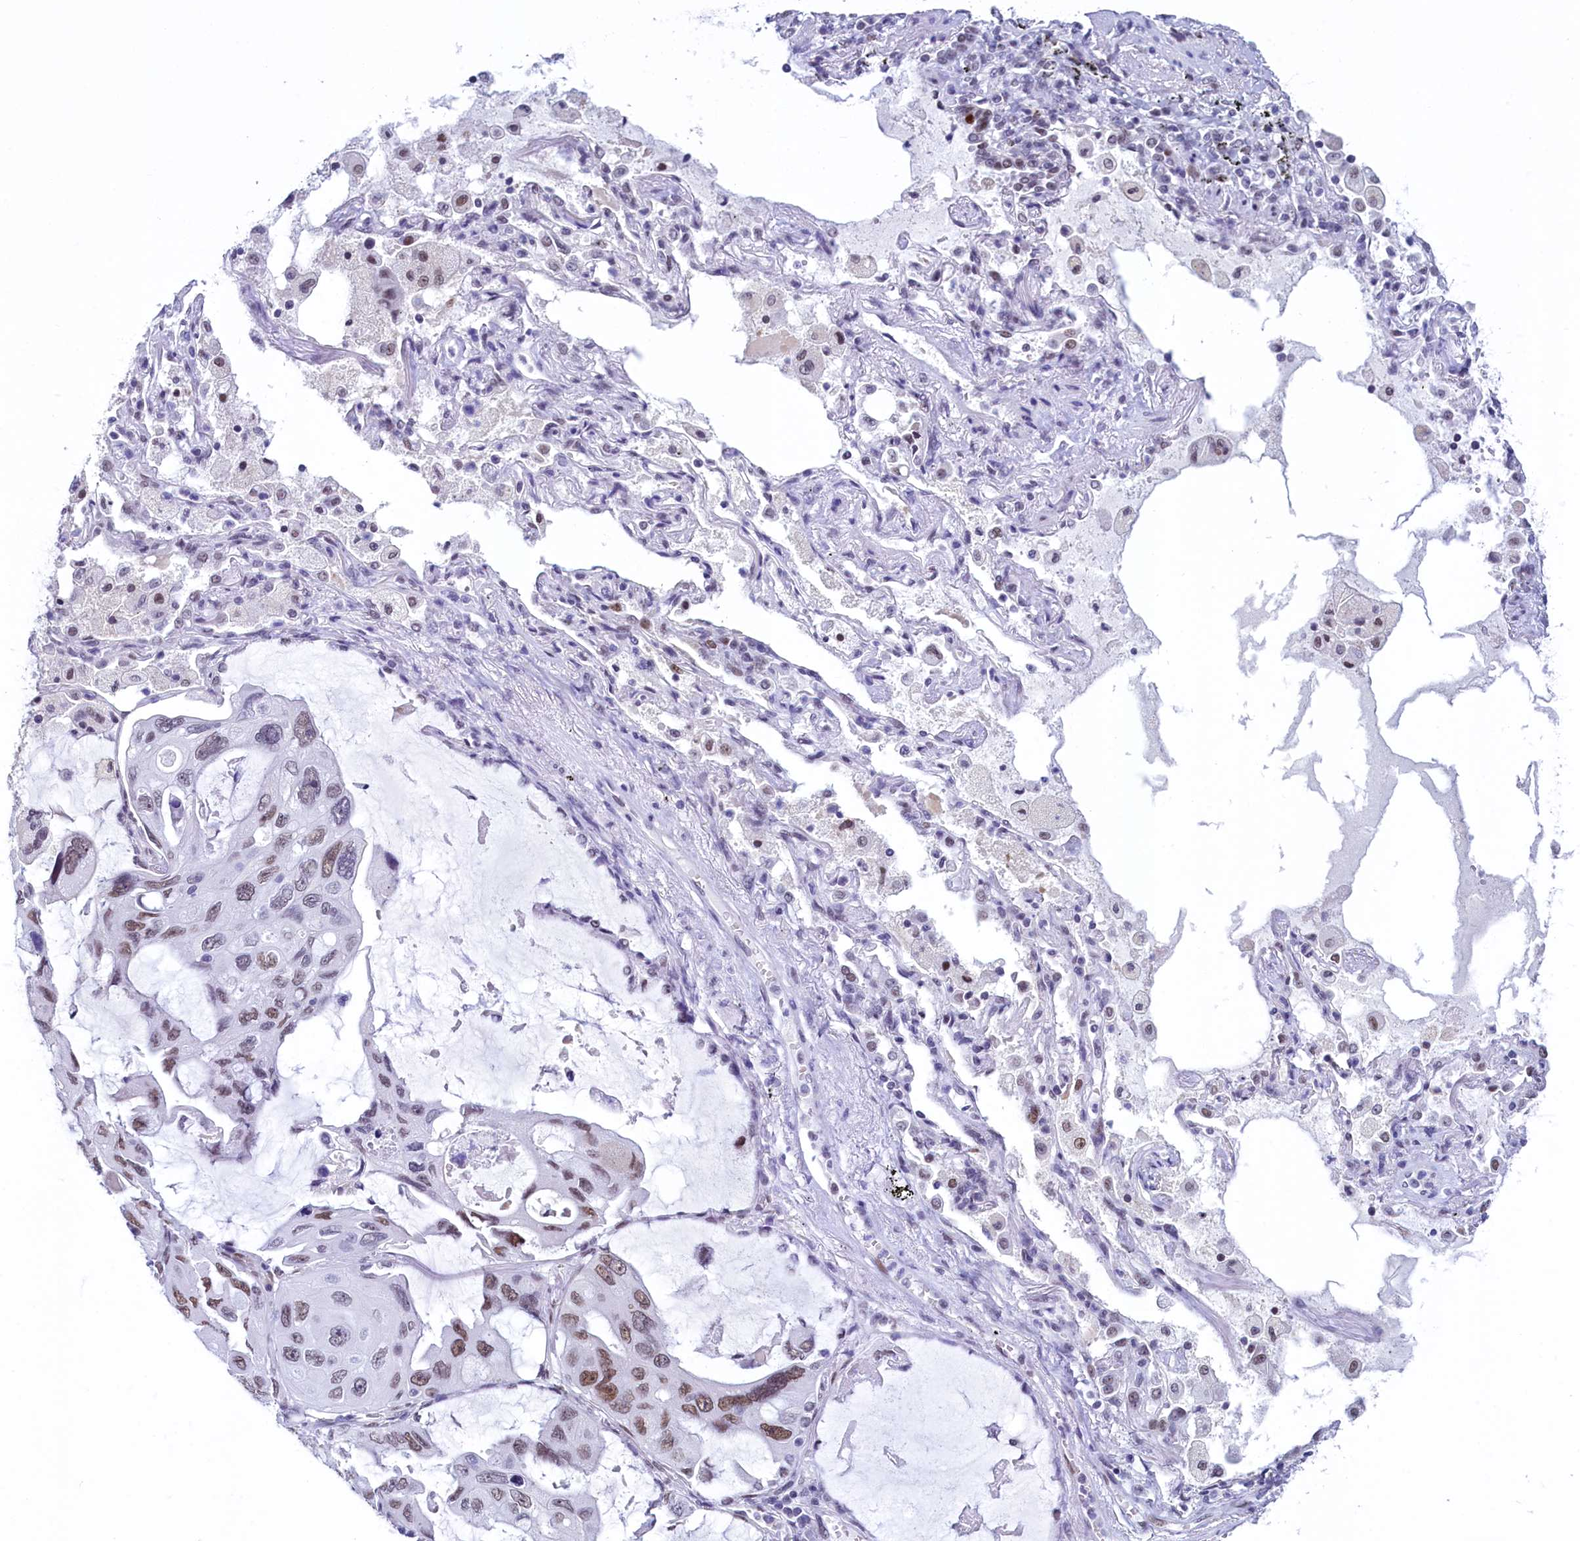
{"staining": {"intensity": "moderate", "quantity": "25%-75%", "location": "nuclear"}, "tissue": "lung cancer", "cell_type": "Tumor cells", "image_type": "cancer", "snomed": [{"axis": "morphology", "description": "Squamous cell carcinoma, NOS"}, {"axis": "topography", "description": "Lung"}], "caption": "Moderate nuclear expression is seen in about 25%-75% of tumor cells in lung cancer.", "gene": "SUGP2", "patient": {"sex": "female", "age": 73}}